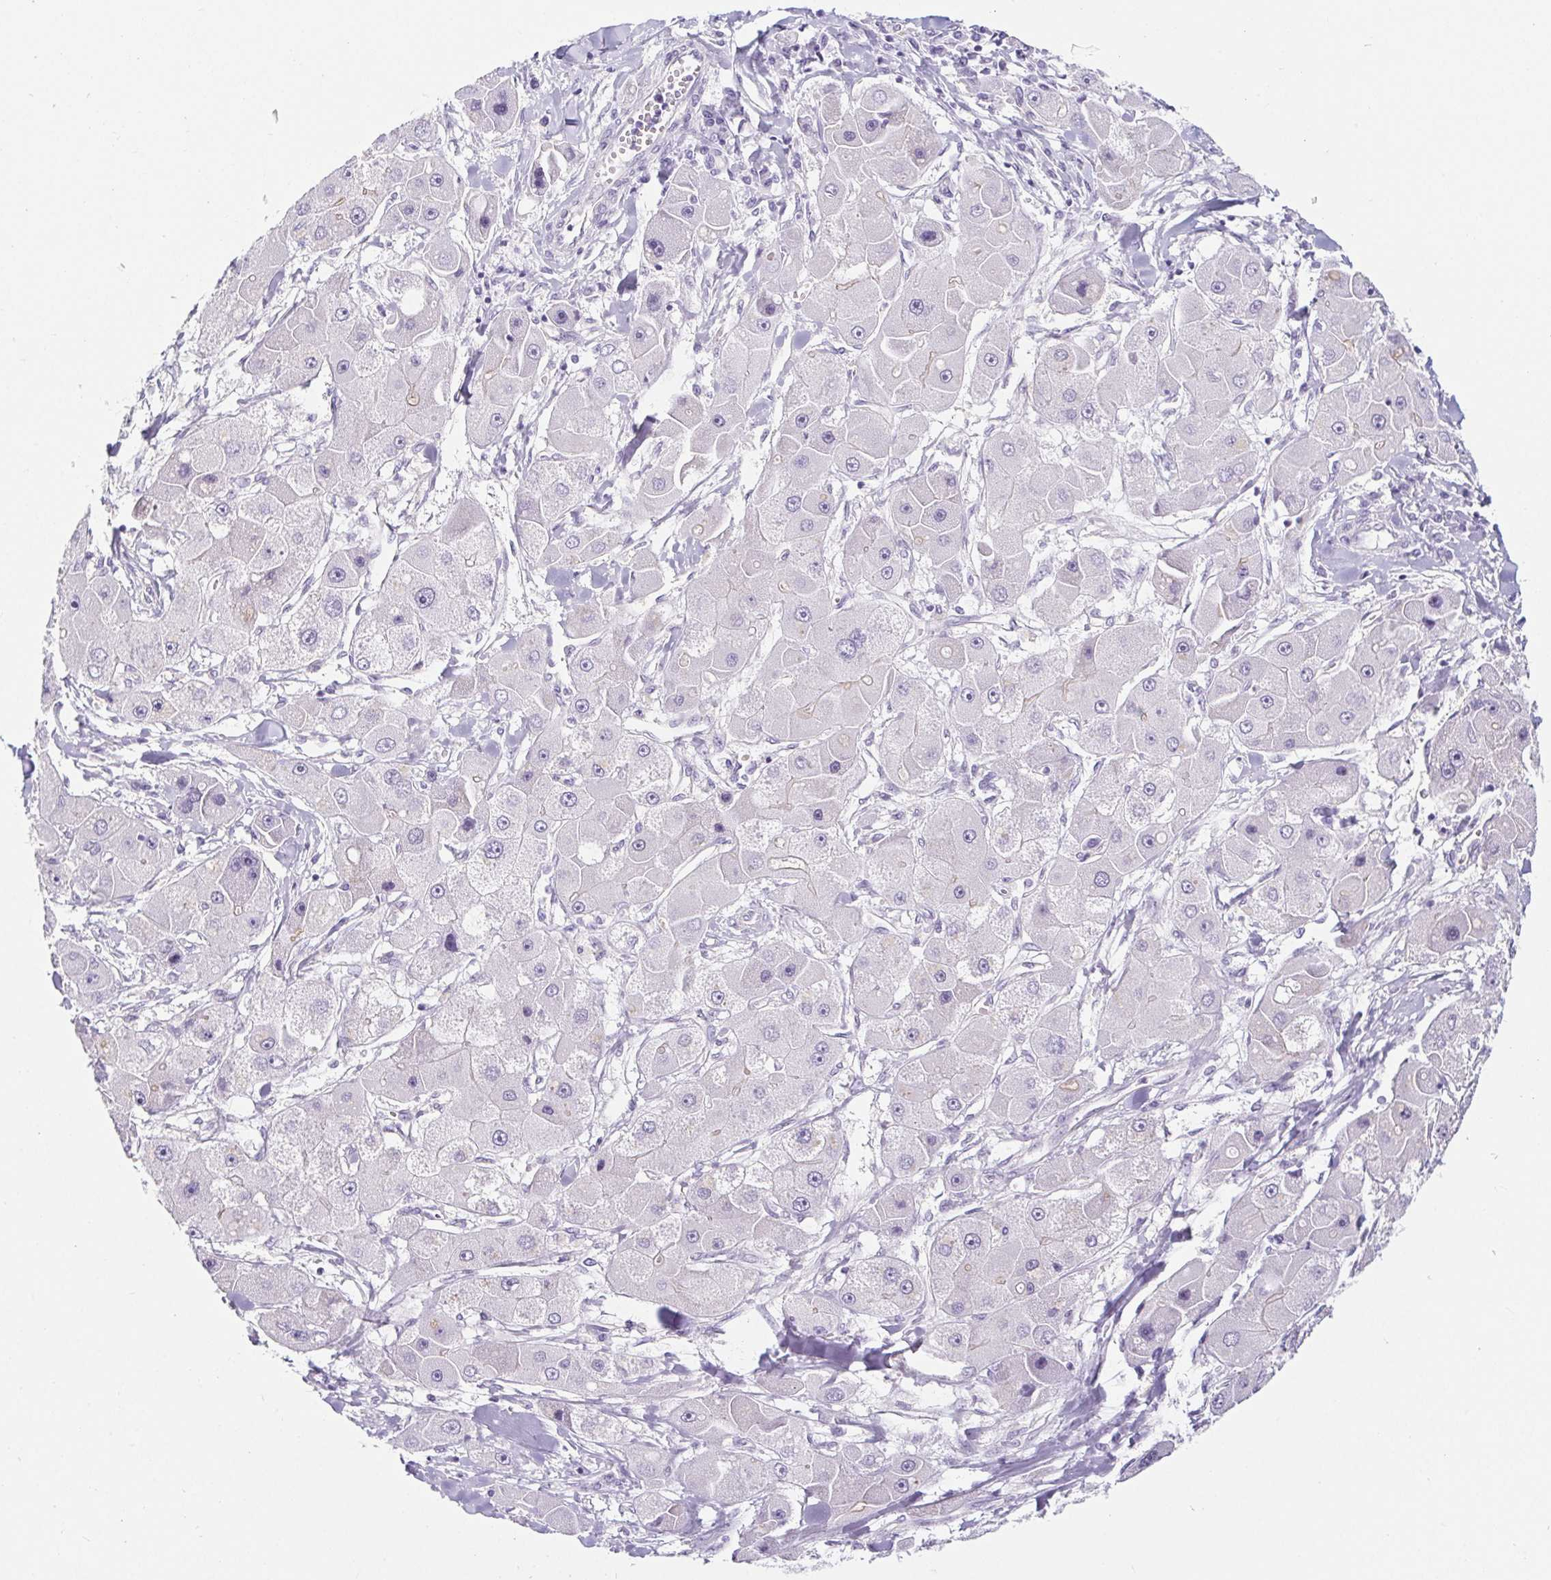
{"staining": {"intensity": "negative", "quantity": "none", "location": "none"}, "tissue": "liver cancer", "cell_type": "Tumor cells", "image_type": "cancer", "snomed": [{"axis": "morphology", "description": "Carcinoma, Hepatocellular, NOS"}, {"axis": "topography", "description": "Liver"}], "caption": "Liver cancer (hepatocellular carcinoma) was stained to show a protein in brown. There is no significant expression in tumor cells. (DAB immunohistochemistry (IHC) with hematoxylin counter stain).", "gene": "BCAS1", "patient": {"sex": "male", "age": 24}}